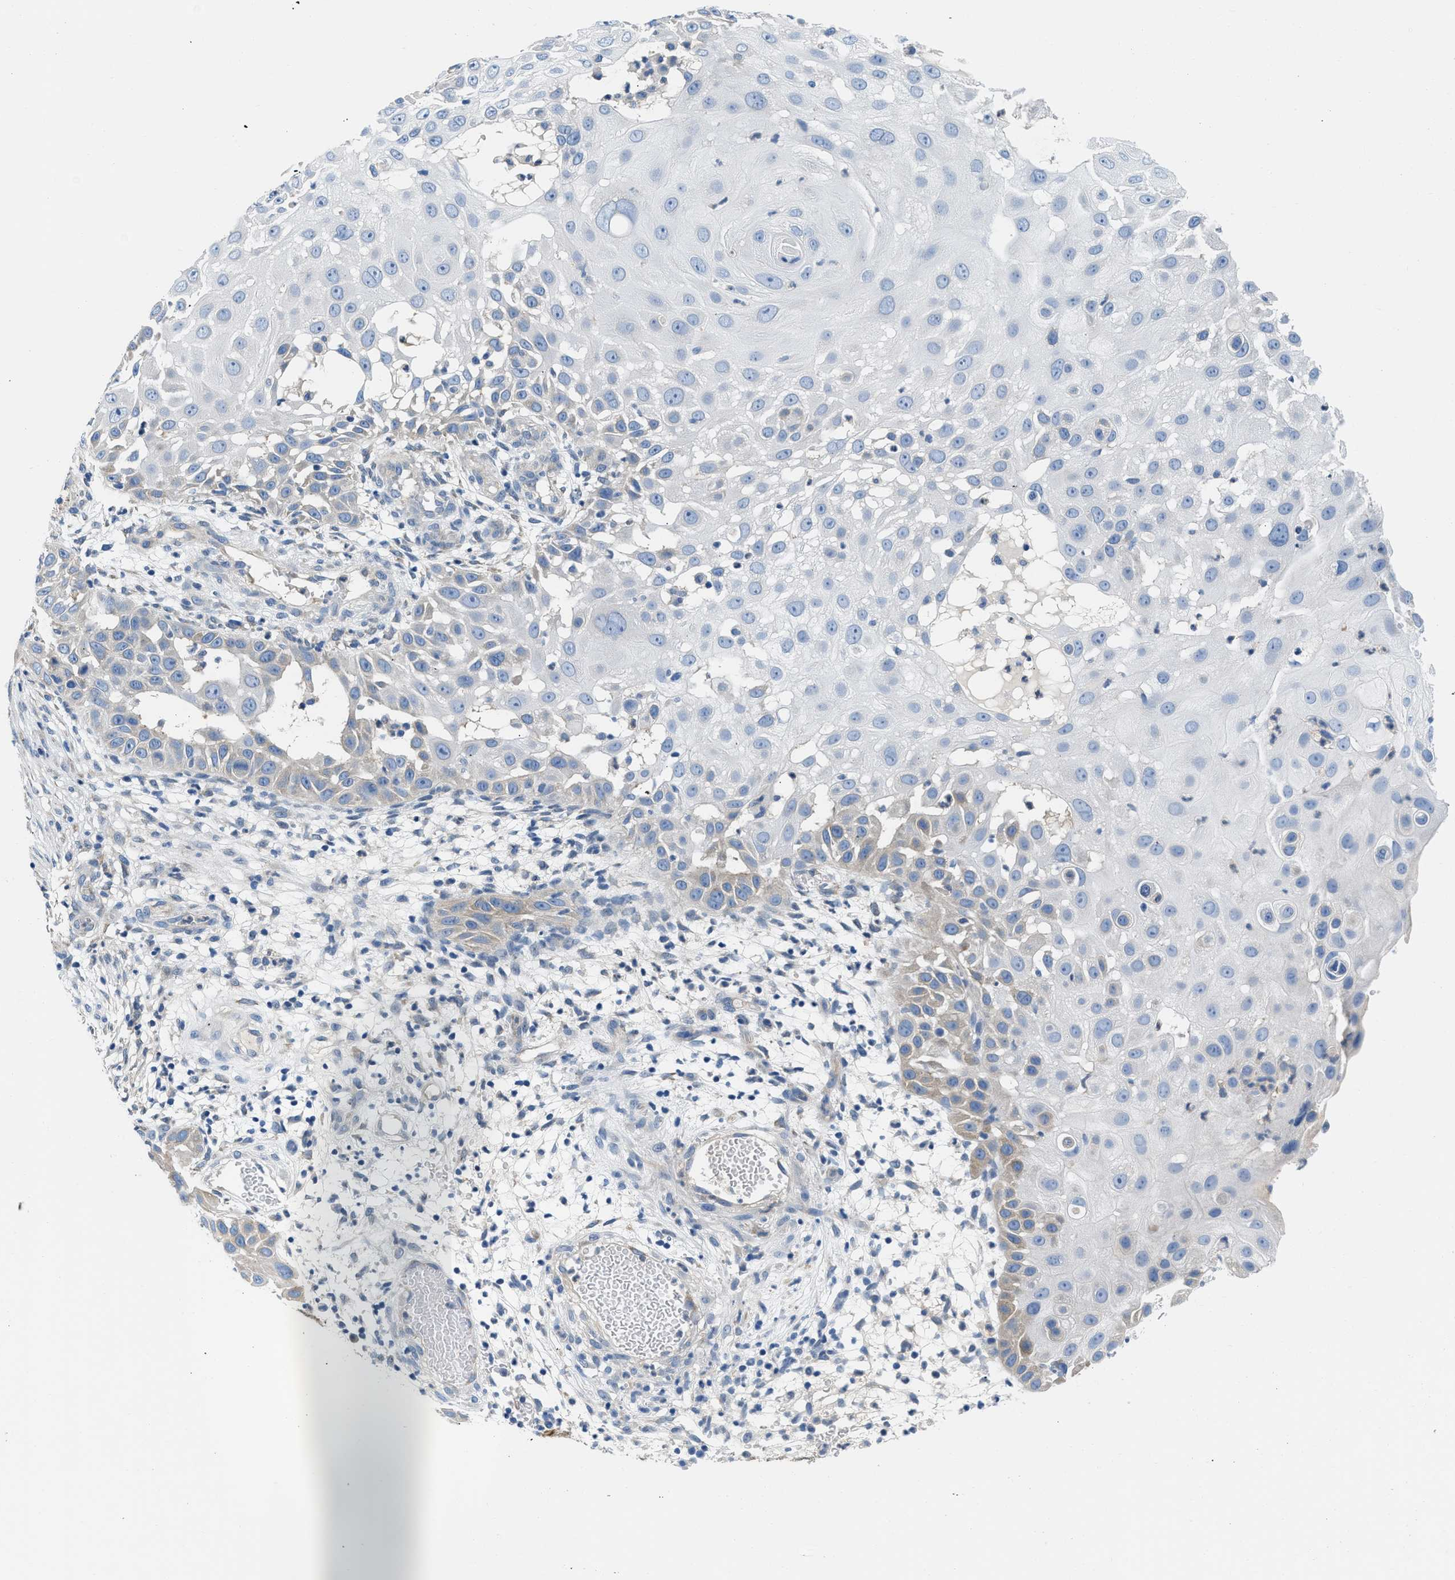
{"staining": {"intensity": "weak", "quantity": "<25%", "location": "cytoplasmic/membranous"}, "tissue": "skin cancer", "cell_type": "Tumor cells", "image_type": "cancer", "snomed": [{"axis": "morphology", "description": "Squamous cell carcinoma, NOS"}, {"axis": "topography", "description": "Skin"}], "caption": "An immunohistochemistry (IHC) micrograph of skin squamous cell carcinoma is shown. There is no staining in tumor cells of skin squamous cell carcinoma.", "gene": "BNC2", "patient": {"sex": "female", "age": 44}}